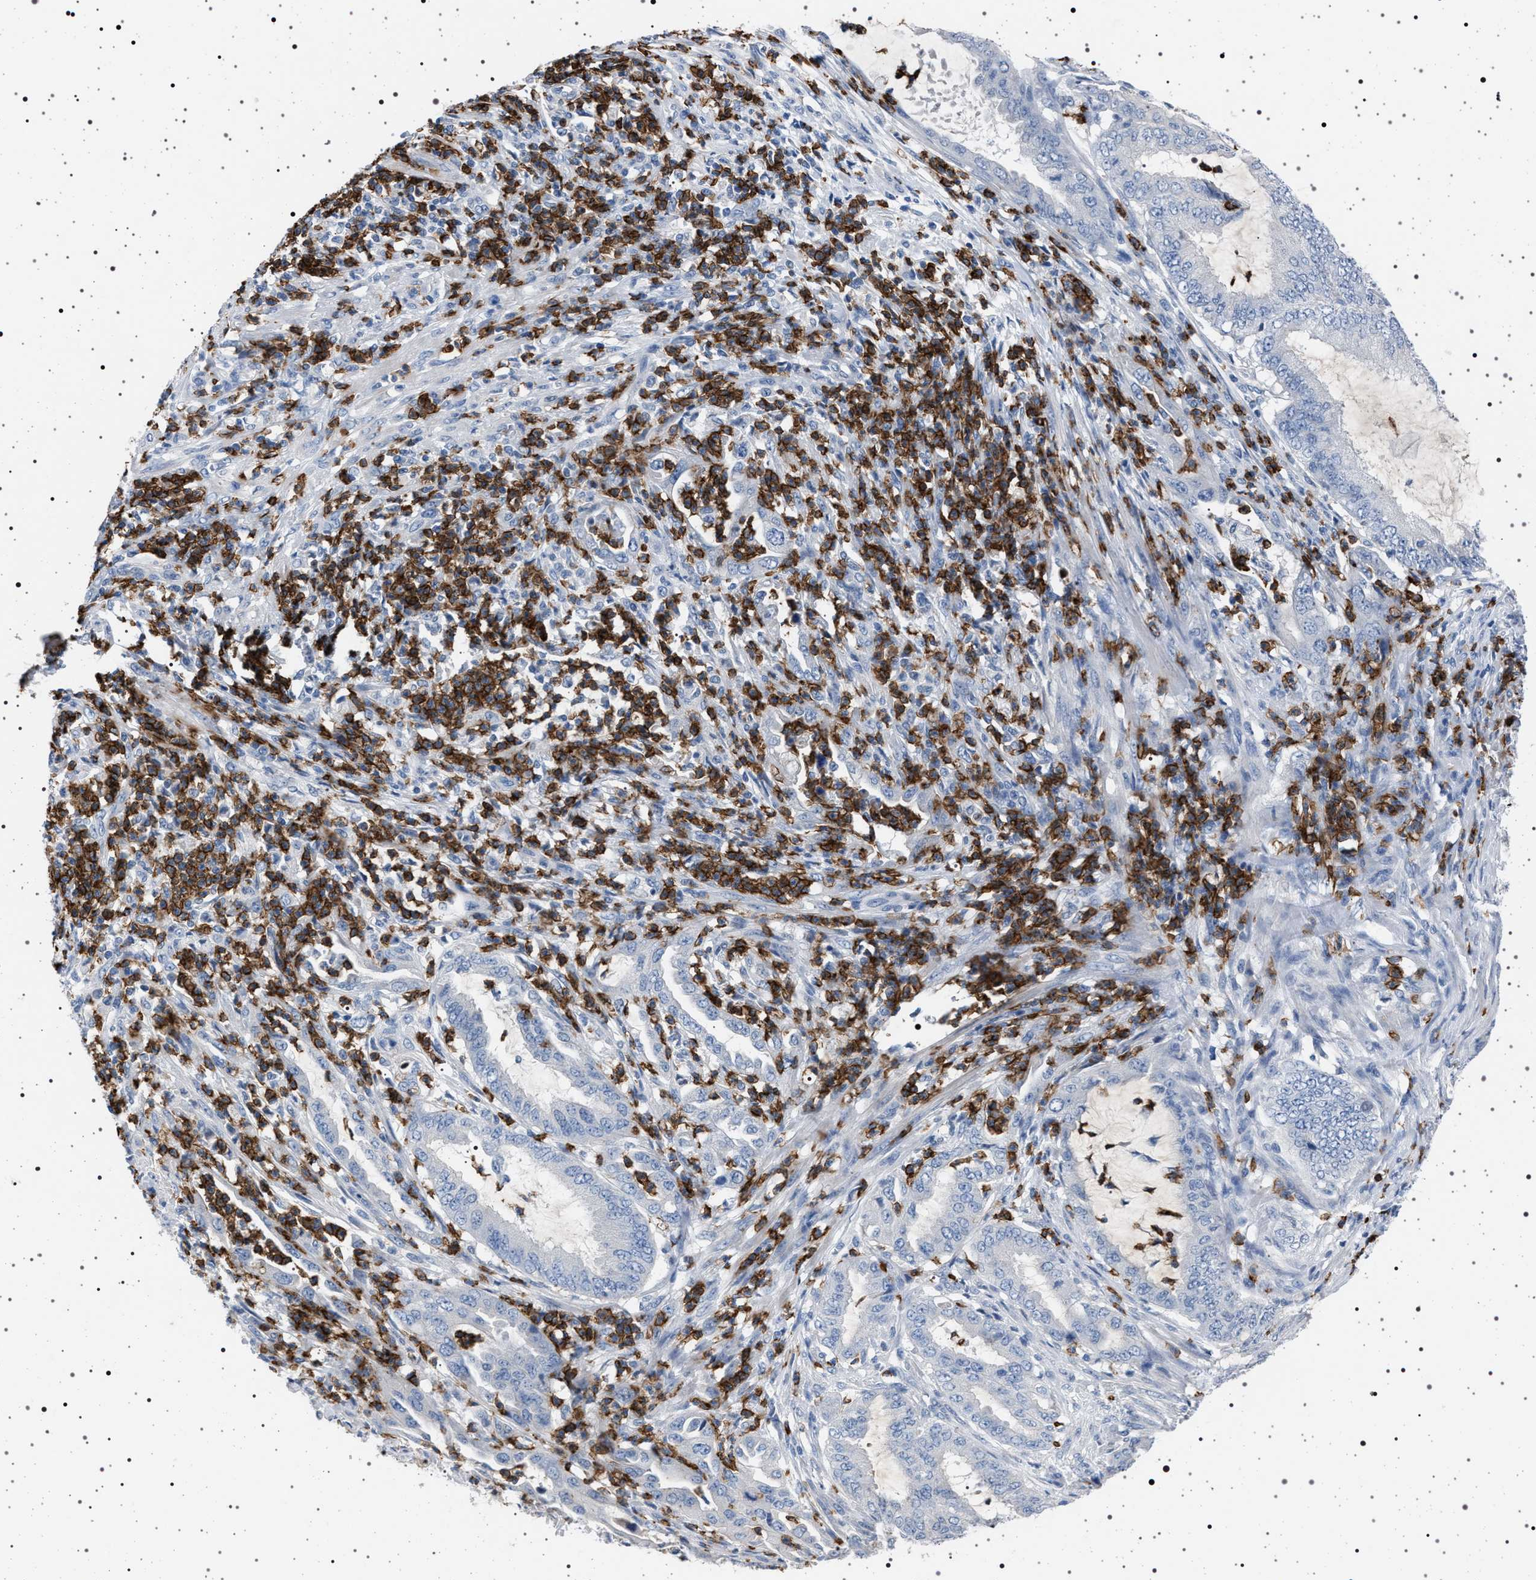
{"staining": {"intensity": "negative", "quantity": "none", "location": "none"}, "tissue": "endometrial cancer", "cell_type": "Tumor cells", "image_type": "cancer", "snomed": [{"axis": "morphology", "description": "Adenocarcinoma, NOS"}, {"axis": "topography", "description": "Endometrium"}], "caption": "Immunohistochemistry (IHC) micrograph of neoplastic tissue: adenocarcinoma (endometrial) stained with DAB (3,3'-diaminobenzidine) reveals no significant protein staining in tumor cells.", "gene": "NAT9", "patient": {"sex": "female", "age": 51}}